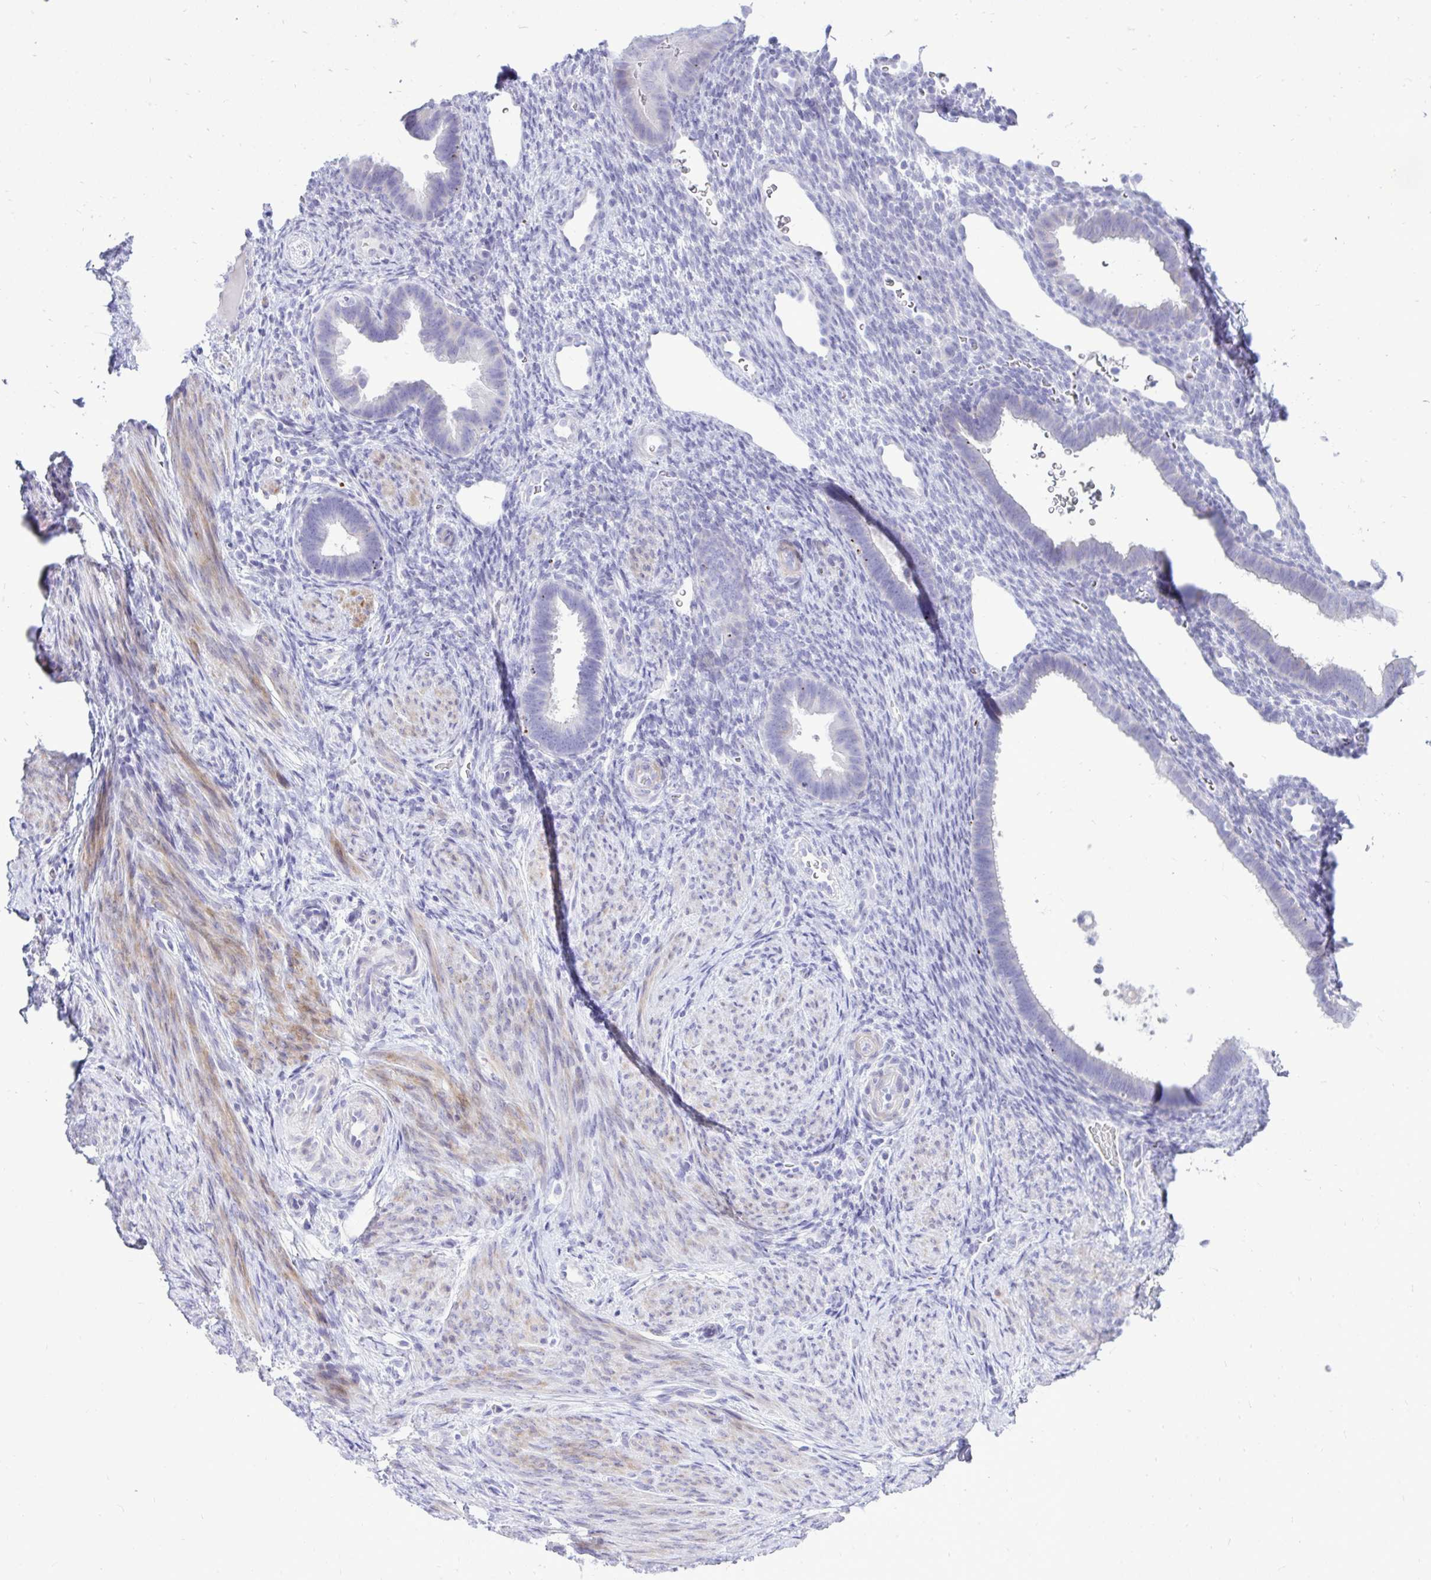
{"staining": {"intensity": "negative", "quantity": "none", "location": "none"}, "tissue": "endometrium", "cell_type": "Cells in endometrial stroma", "image_type": "normal", "snomed": [{"axis": "morphology", "description": "Normal tissue, NOS"}, {"axis": "topography", "description": "Endometrium"}], "caption": "The immunohistochemistry (IHC) photomicrograph has no significant positivity in cells in endometrial stroma of endometrium.", "gene": "GABRA1", "patient": {"sex": "female", "age": 34}}